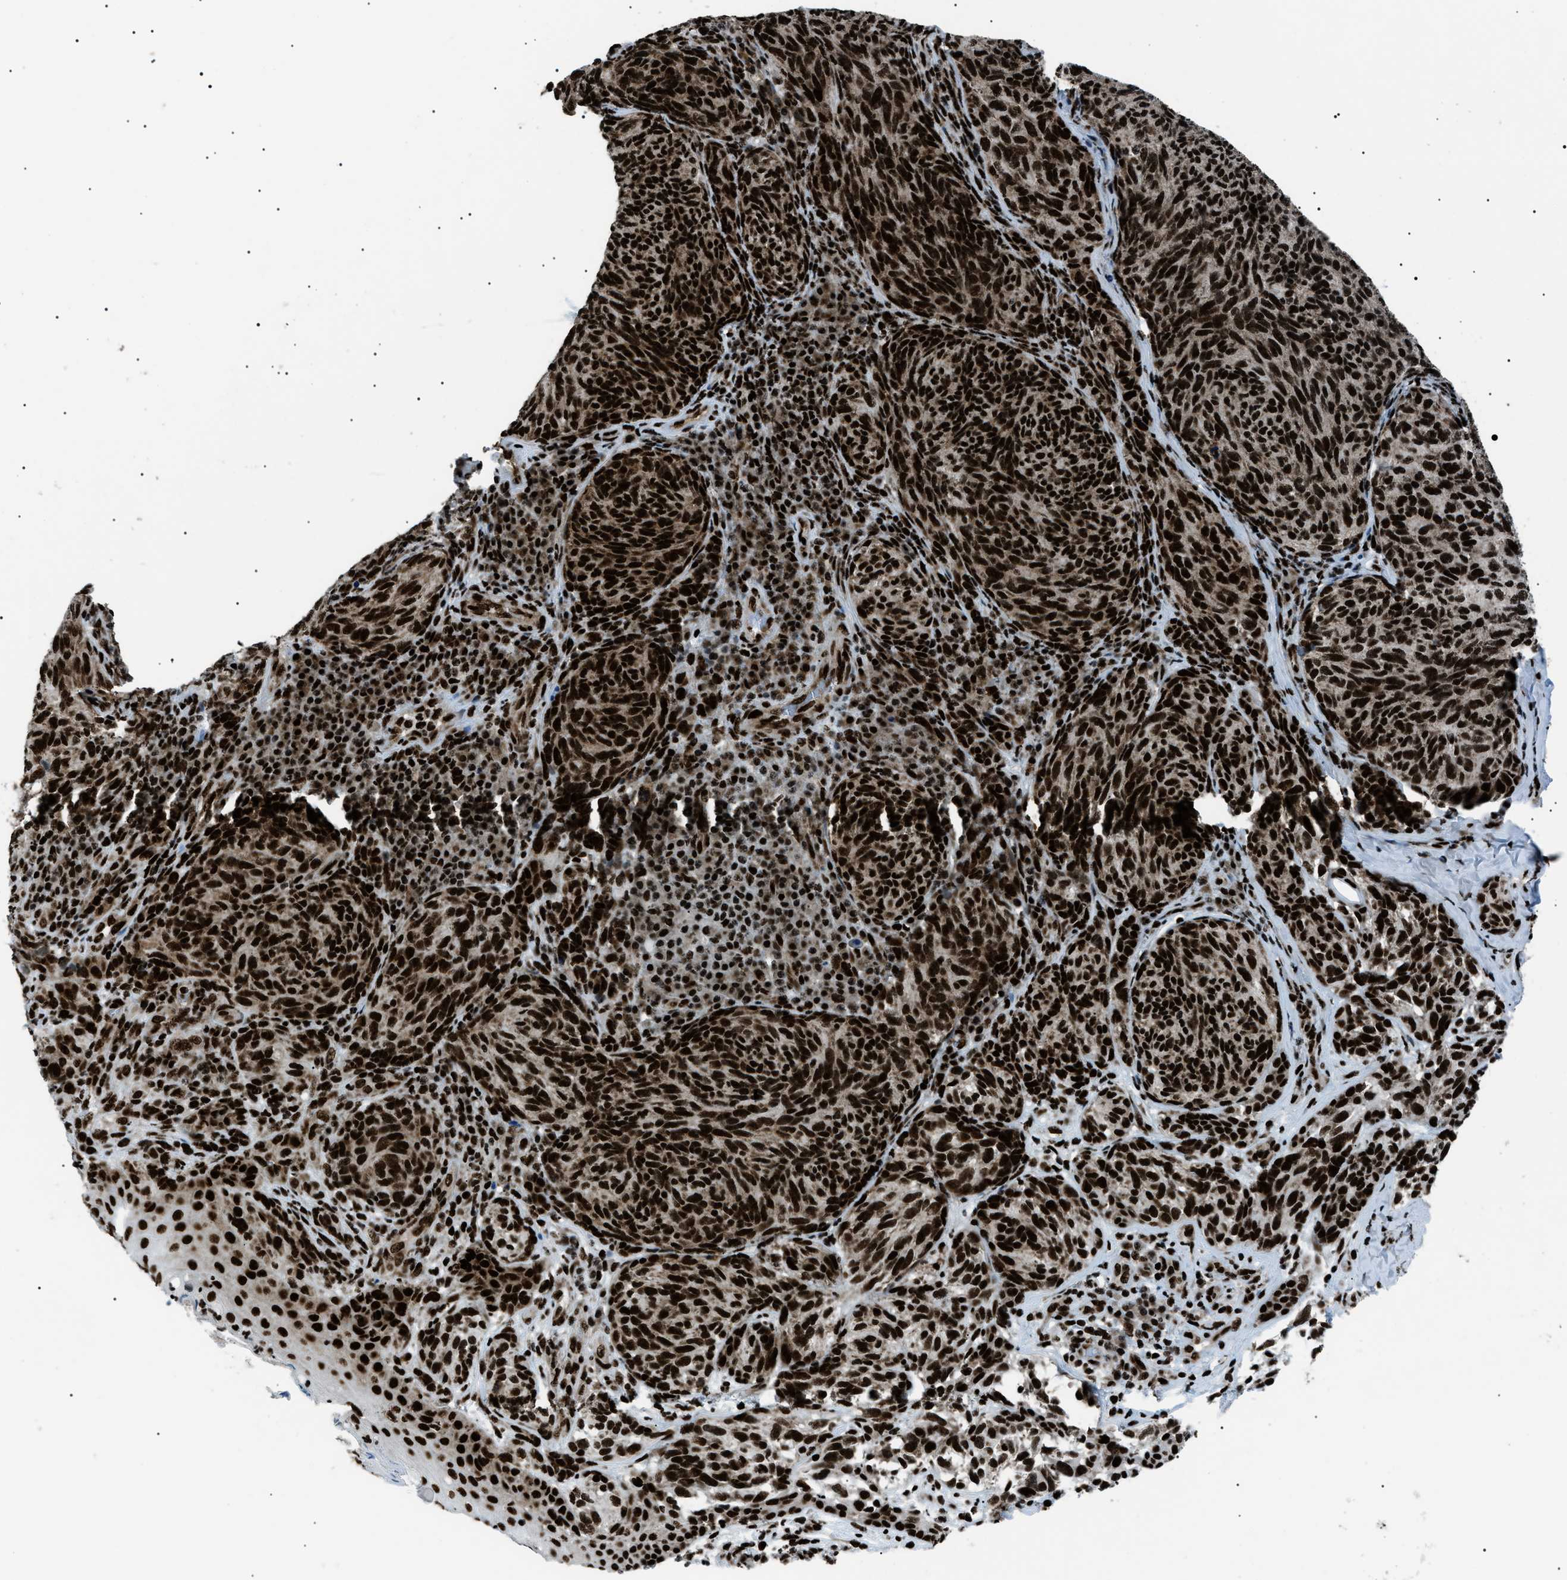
{"staining": {"intensity": "strong", "quantity": ">75%", "location": "nuclear"}, "tissue": "melanoma", "cell_type": "Tumor cells", "image_type": "cancer", "snomed": [{"axis": "morphology", "description": "Malignant melanoma, NOS"}, {"axis": "topography", "description": "Skin"}], "caption": "Strong nuclear positivity is appreciated in approximately >75% of tumor cells in melanoma.", "gene": "HNRNPK", "patient": {"sex": "female", "age": 73}}